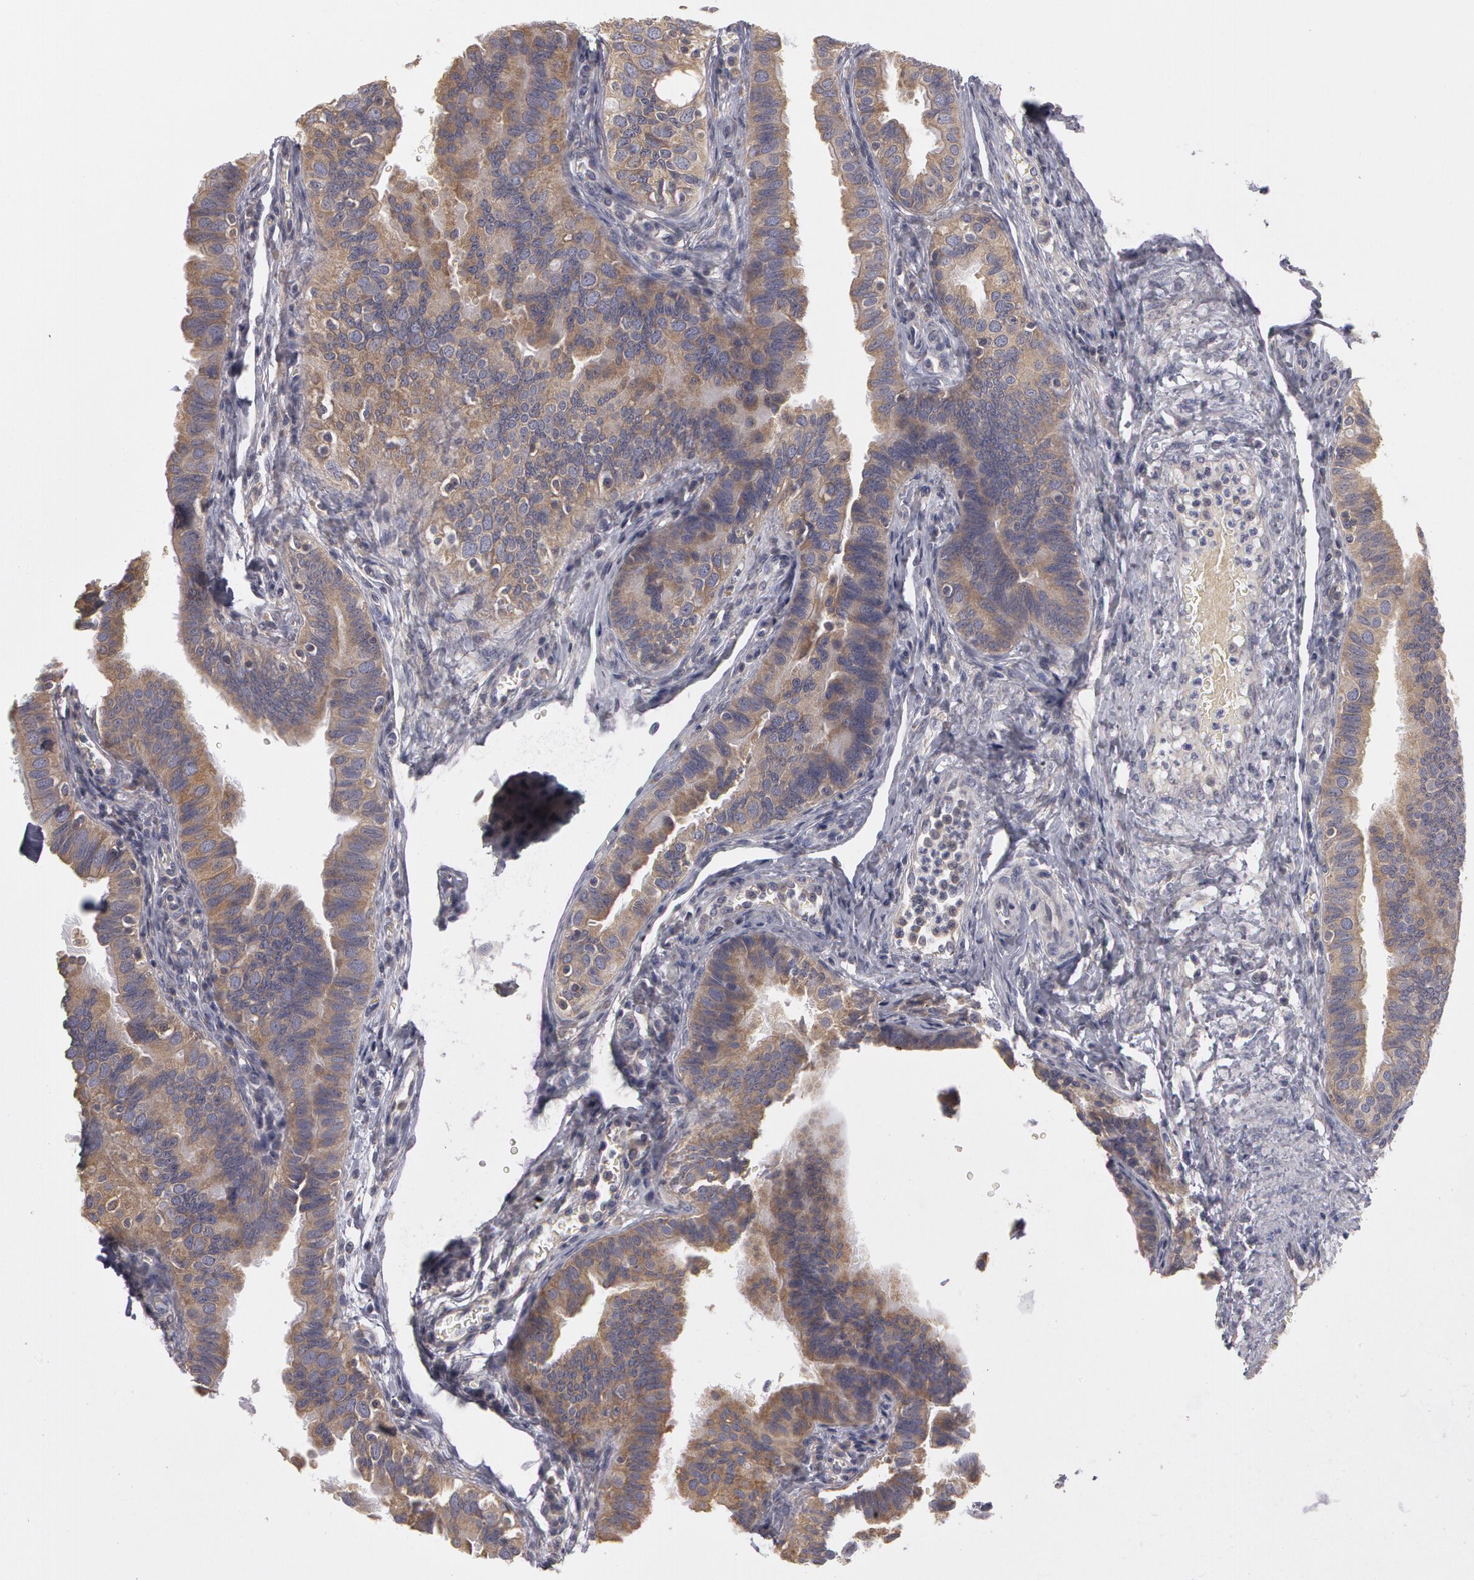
{"staining": {"intensity": "moderate", "quantity": ">75%", "location": "cytoplasmic/membranous"}, "tissue": "fallopian tube", "cell_type": "Glandular cells", "image_type": "normal", "snomed": [{"axis": "morphology", "description": "Normal tissue, NOS"}, {"axis": "topography", "description": "Fallopian tube"}, {"axis": "topography", "description": "Ovary"}], "caption": "Immunohistochemistry staining of unremarkable fallopian tube, which exhibits medium levels of moderate cytoplasmic/membranous positivity in approximately >75% of glandular cells indicating moderate cytoplasmic/membranous protein expression. The staining was performed using DAB (brown) for protein detection and nuclei were counterstained in hematoxylin (blue).", "gene": "NEK9", "patient": {"sex": "female", "age": 51}}